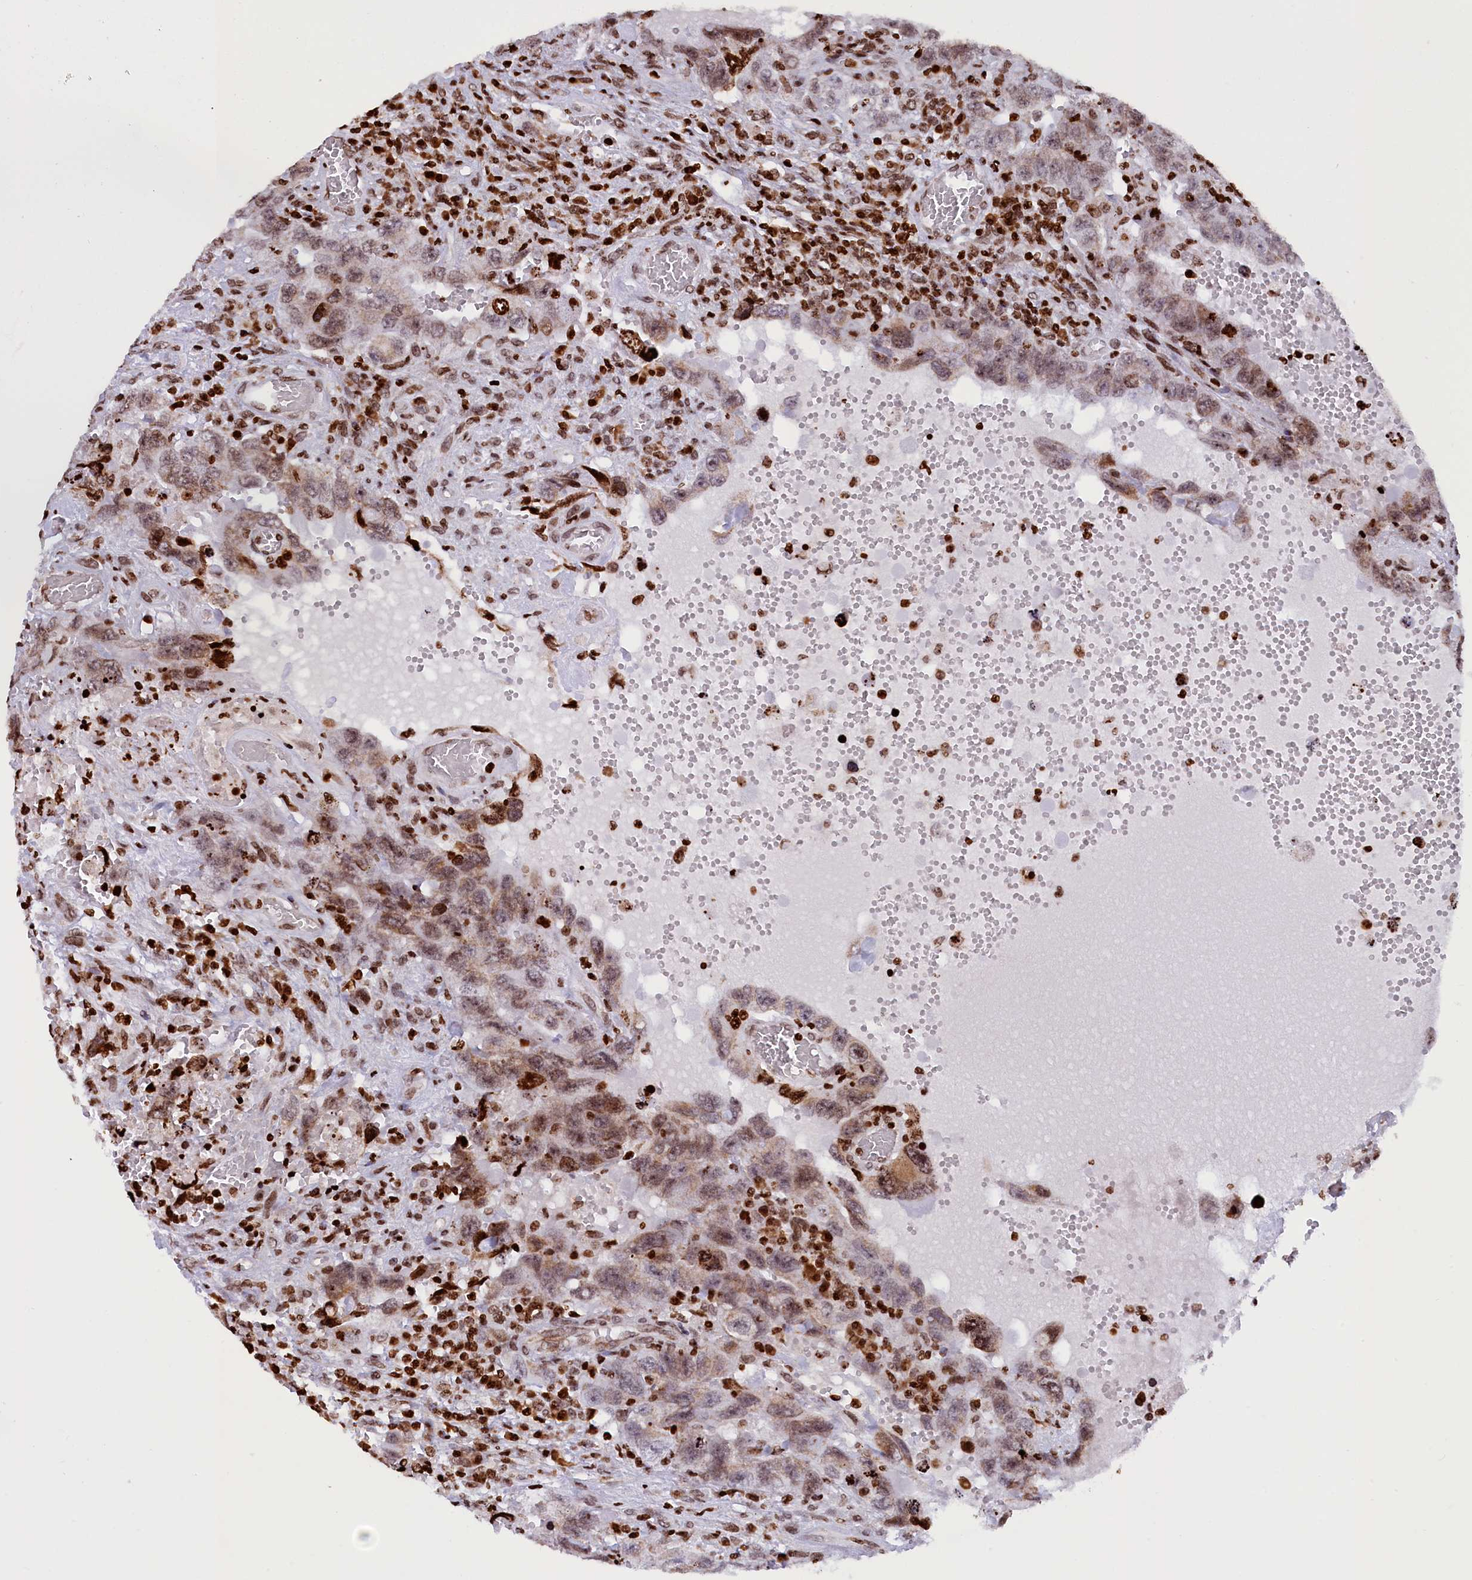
{"staining": {"intensity": "moderate", "quantity": "<25%", "location": "cytoplasmic/membranous,nuclear"}, "tissue": "testis cancer", "cell_type": "Tumor cells", "image_type": "cancer", "snomed": [{"axis": "morphology", "description": "Carcinoma, Embryonal, NOS"}, {"axis": "topography", "description": "Testis"}], "caption": "A micrograph of human testis embryonal carcinoma stained for a protein displays moderate cytoplasmic/membranous and nuclear brown staining in tumor cells.", "gene": "TIMM29", "patient": {"sex": "male", "age": 26}}